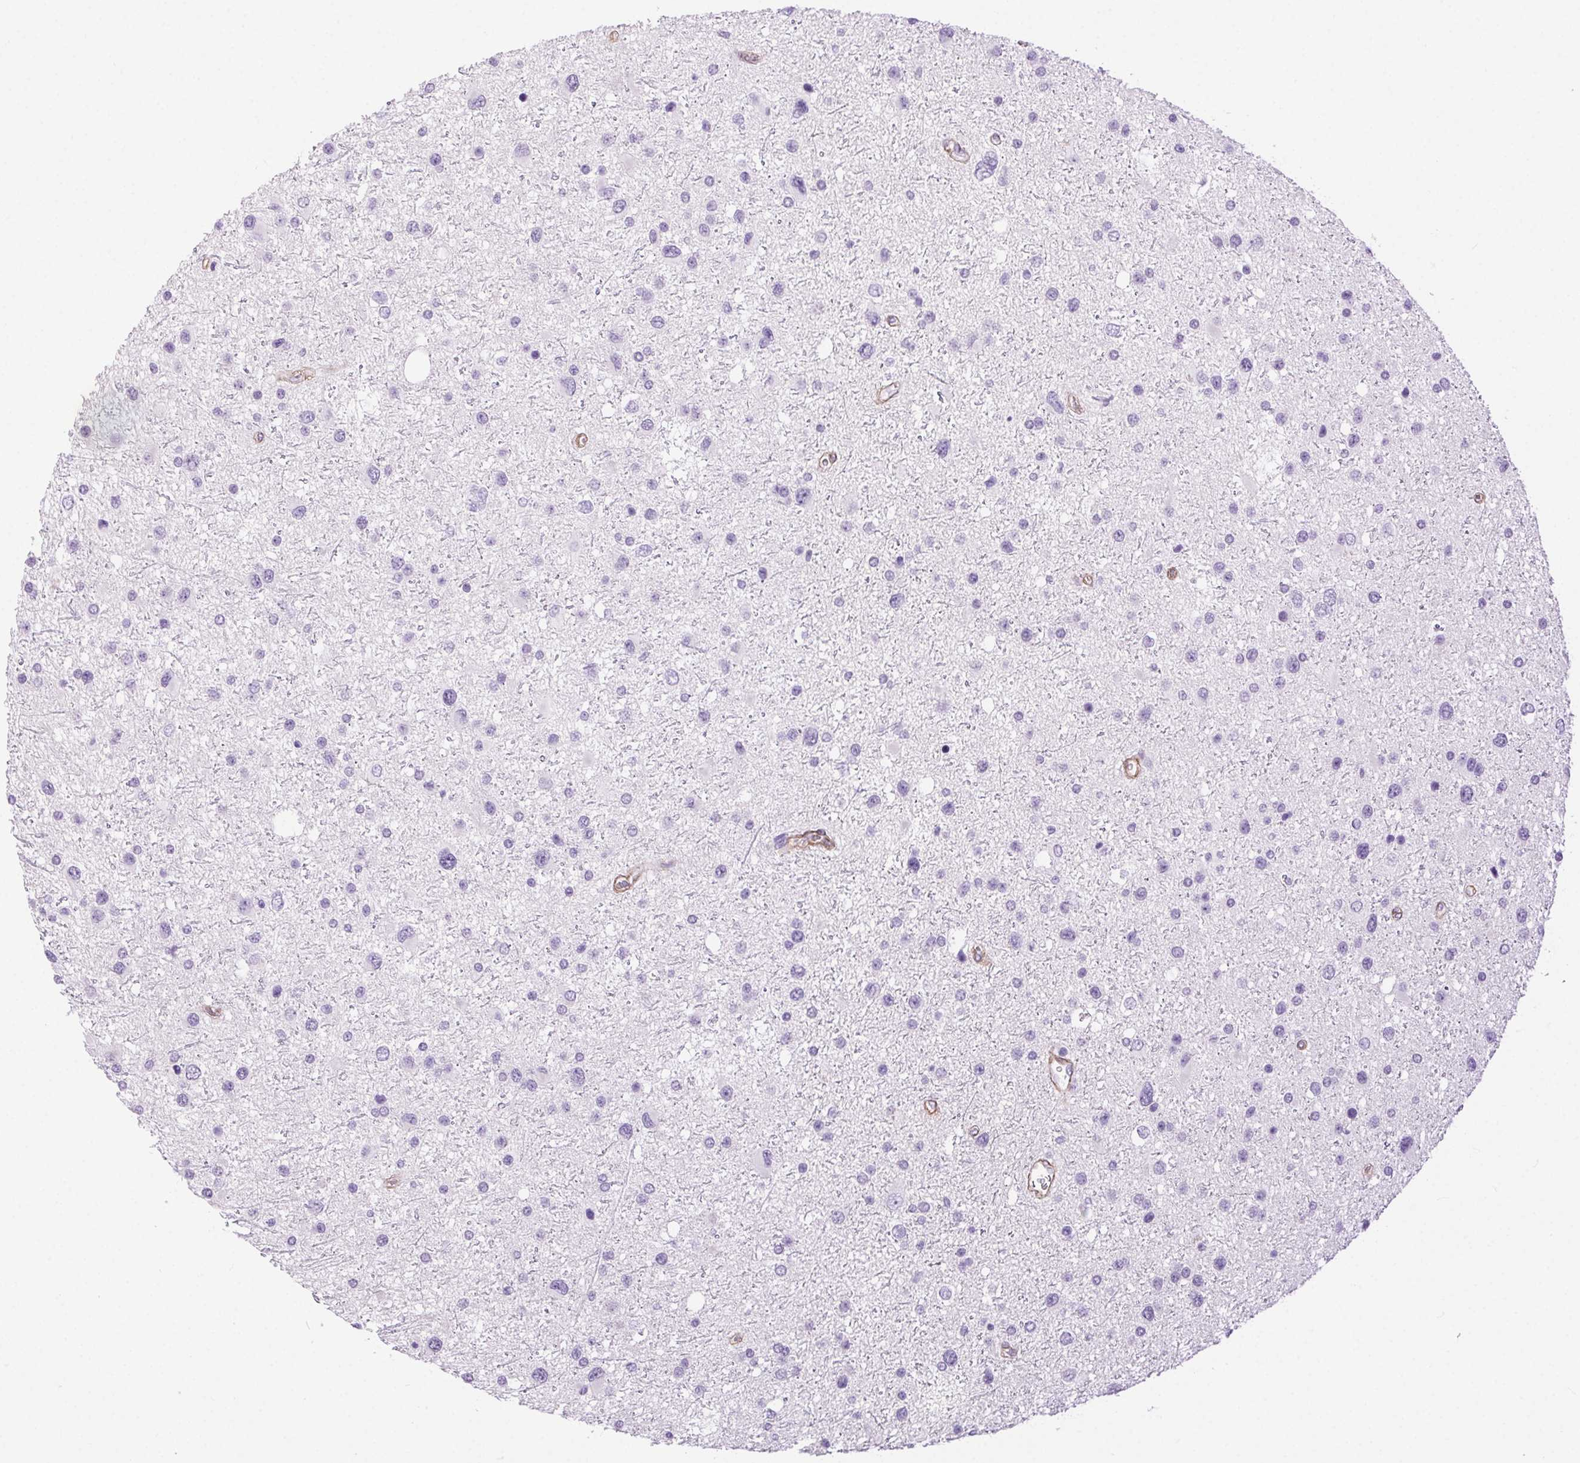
{"staining": {"intensity": "negative", "quantity": "none", "location": "none"}, "tissue": "glioma", "cell_type": "Tumor cells", "image_type": "cancer", "snomed": [{"axis": "morphology", "description": "Glioma, malignant, Low grade"}, {"axis": "topography", "description": "Brain"}], "caption": "This histopathology image is of malignant glioma (low-grade) stained with immunohistochemistry (IHC) to label a protein in brown with the nuclei are counter-stained blue. There is no staining in tumor cells.", "gene": "SHCBP1L", "patient": {"sex": "female", "age": 32}}